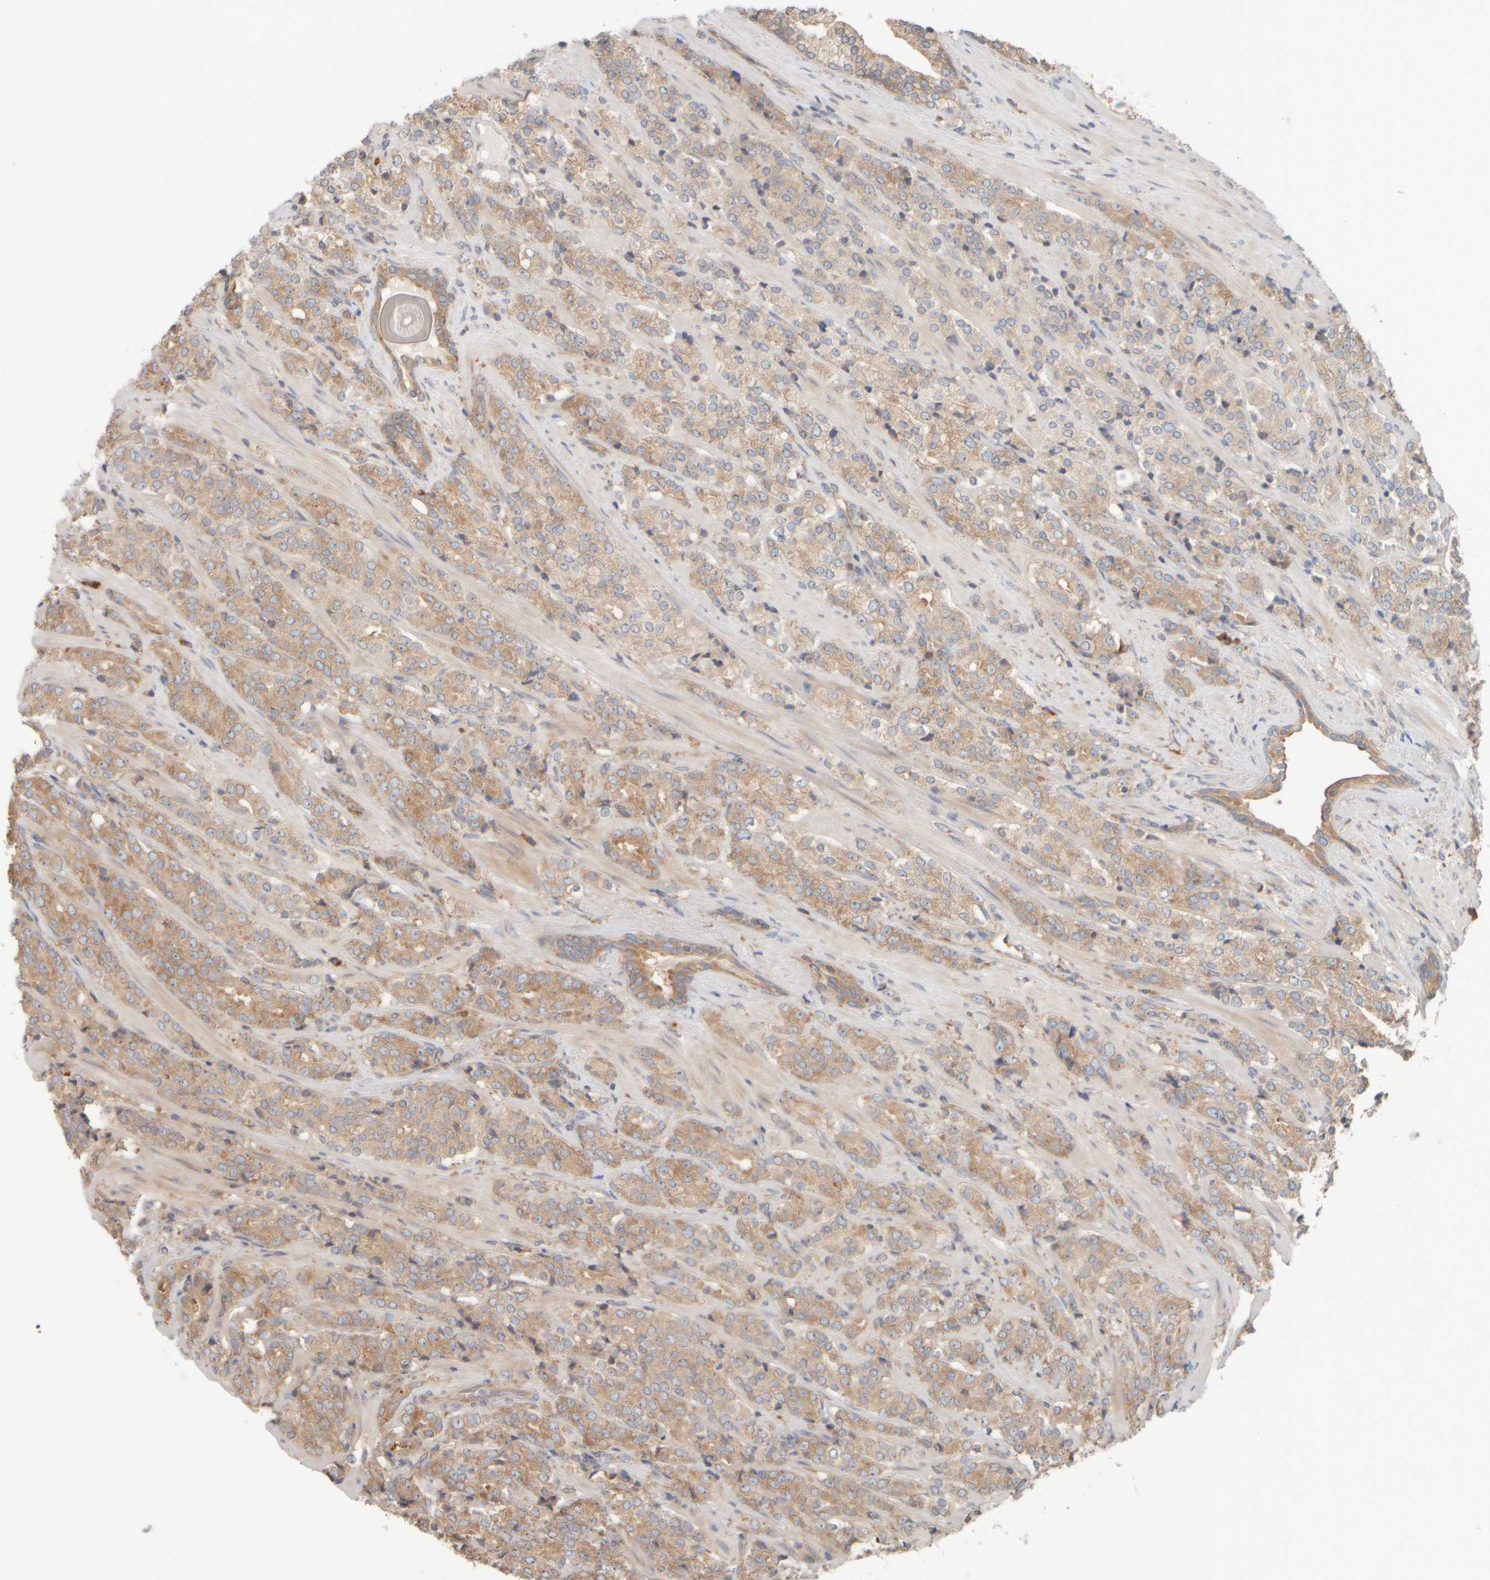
{"staining": {"intensity": "weak", "quantity": ">75%", "location": "cytoplasmic/membranous"}, "tissue": "prostate cancer", "cell_type": "Tumor cells", "image_type": "cancer", "snomed": [{"axis": "morphology", "description": "Adenocarcinoma, High grade"}, {"axis": "topography", "description": "Prostate"}], "caption": "IHC image of neoplastic tissue: human prostate cancer (high-grade adenocarcinoma) stained using immunohistochemistry demonstrates low levels of weak protein expression localized specifically in the cytoplasmic/membranous of tumor cells, appearing as a cytoplasmic/membranous brown color.", "gene": "EIF2B3", "patient": {"sex": "male", "age": 71}}